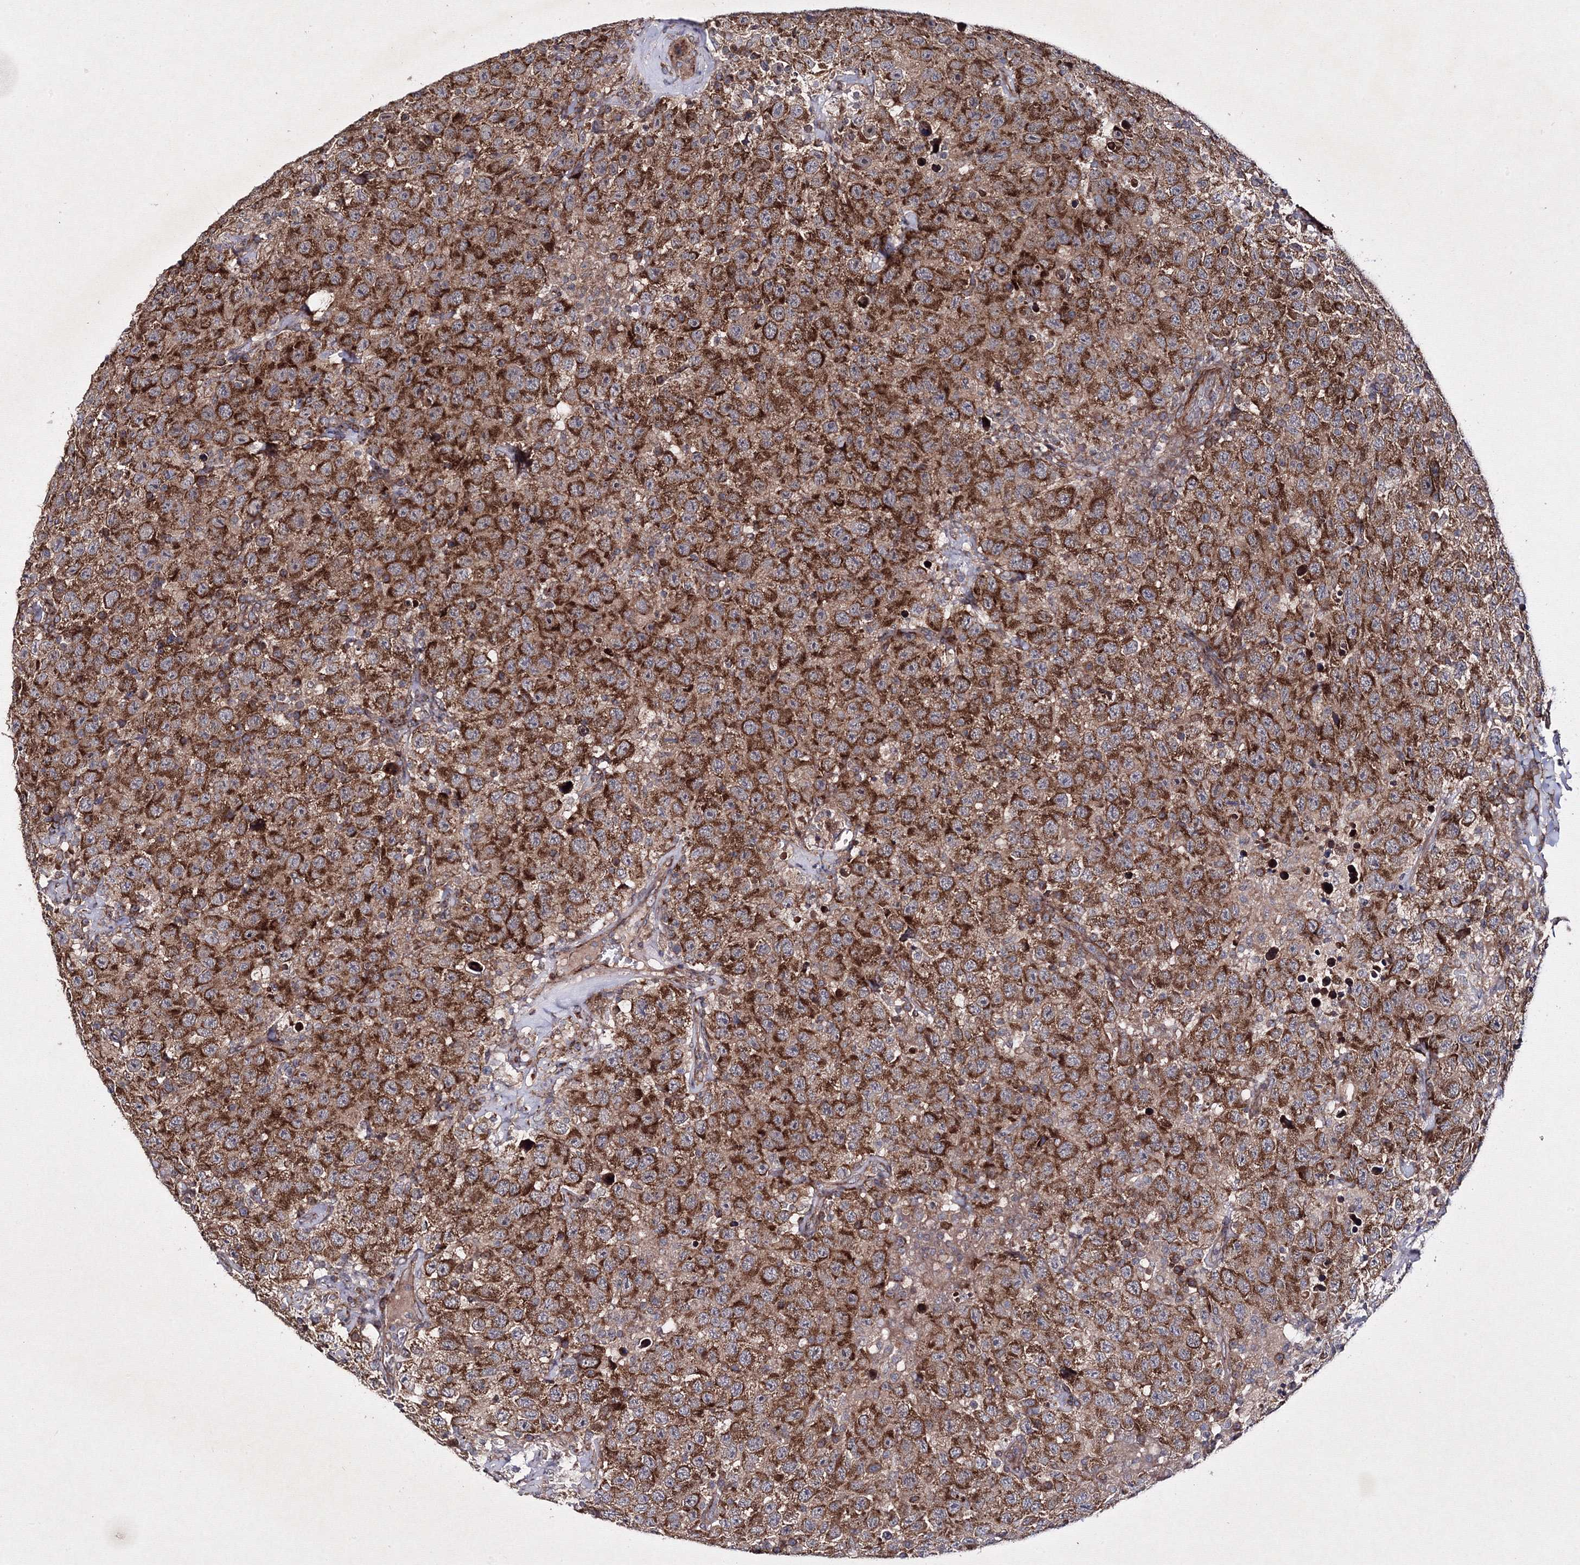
{"staining": {"intensity": "strong", "quantity": ">75%", "location": "cytoplasmic/membranous"}, "tissue": "testis cancer", "cell_type": "Tumor cells", "image_type": "cancer", "snomed": [{"axis": "morphology", "description": "Seminoma, NOS"}, {"axis": "topography", "description": "Testis"}], "caption": "High-power microscopy captured an immunohistochemistry image of testis cancer (seminoma), revealing strong cytoplasmic/membranous positivity in about >75% of tumor cells. (IHC, brightfield microscopy, high magnification).", "gene": "GFM1", "patient": {"sex": "male", "age": 41}}